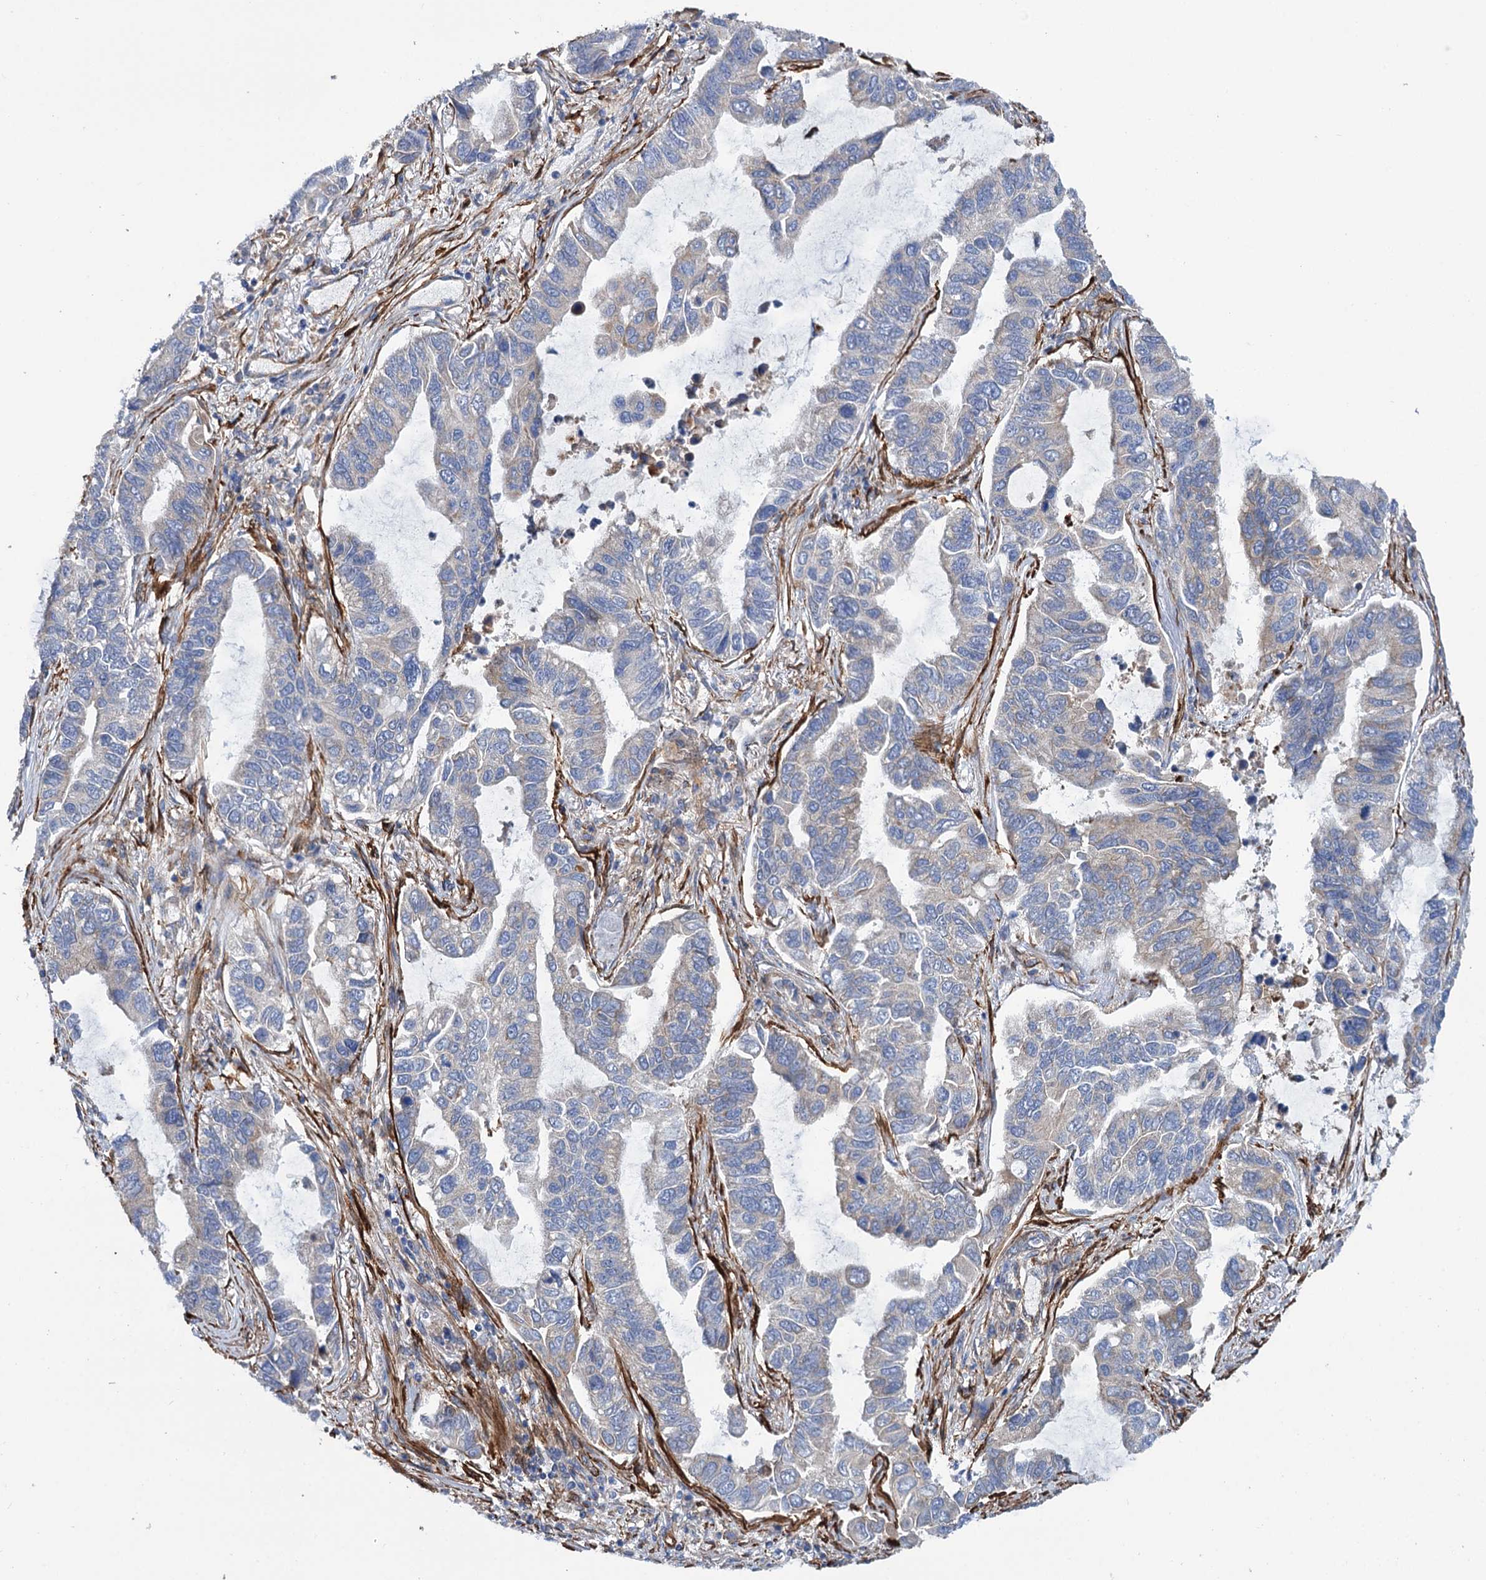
{"staining": {"intensity": "negative", "quantity": "none", "location": "none"}, "tissue": "lung cancer", "cell_type": "Tumor cells", "image_type": "cancer", "snomed": [{"axis": "morphology", "description": "Adenocarcinoma, NOS"}, {"axis": "topography", "description": "Lung"}], "caption": "Protein analysis of lung cancer (adenocarcinoma) exhibits no significant staining in tumor cells.", "gene": "TRIM55", "patient": {"sex": "male", "age": 64}}